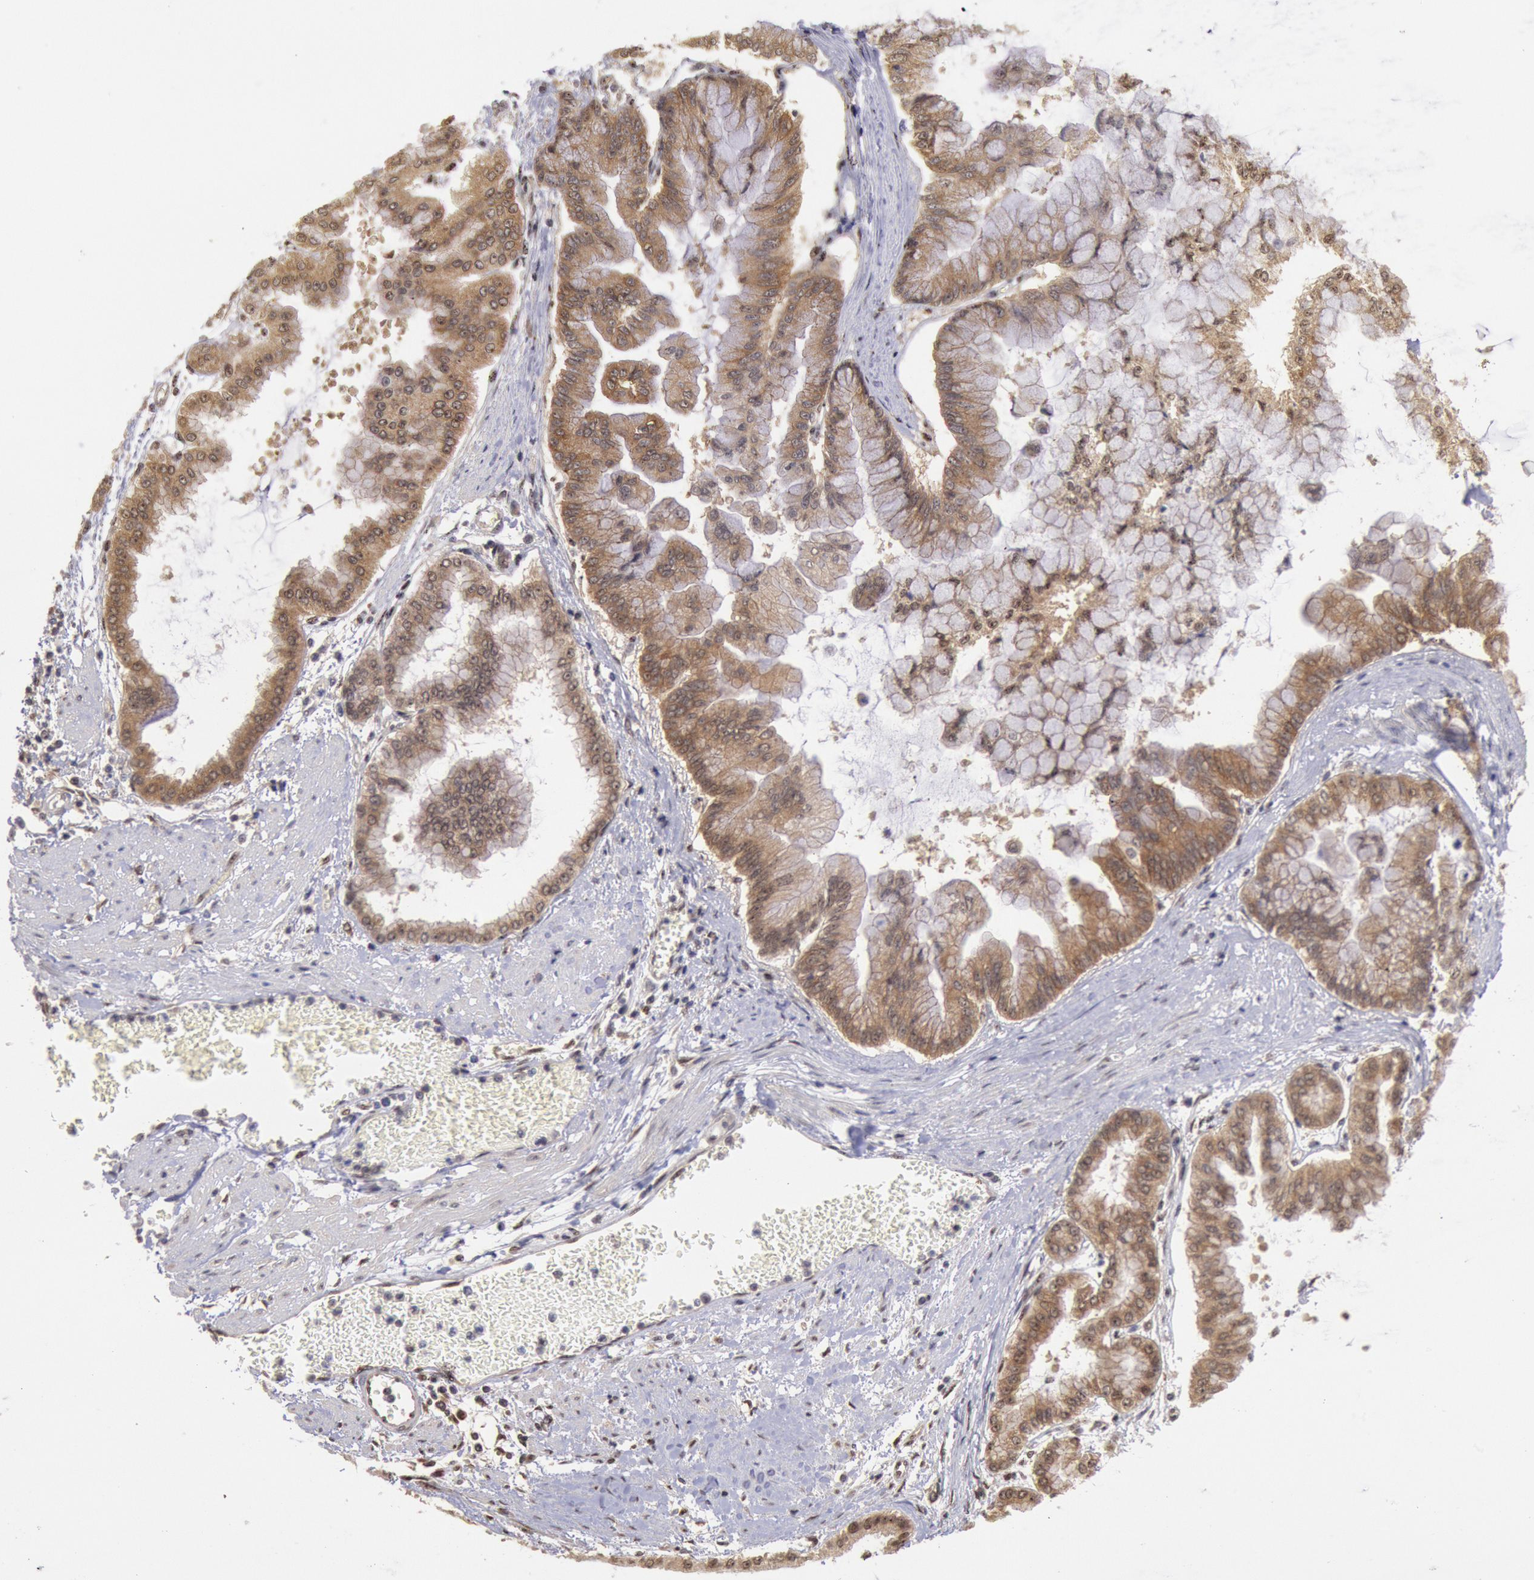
{"staining": {"intensity": "moderate", "quantity": ">75%", "location": "cytoplasmic/membranous"}, "tissue": "liver cancer", "cell_type": "Tumor cells", "image_type": "cancer", "snomed": [{"axis": "morphology", "description": "Cholangiocarcinoma"}, {"axis": "topography", "description": "Liver"}], "caption": "This is an image of immunohistochemistry (IHC) staining of liver cancer, which shows moderate positivity in the cytoplasmic/membranous of tumor cells.", "gene": "STX17", "patient": {"sex": "female", "age": 79}}